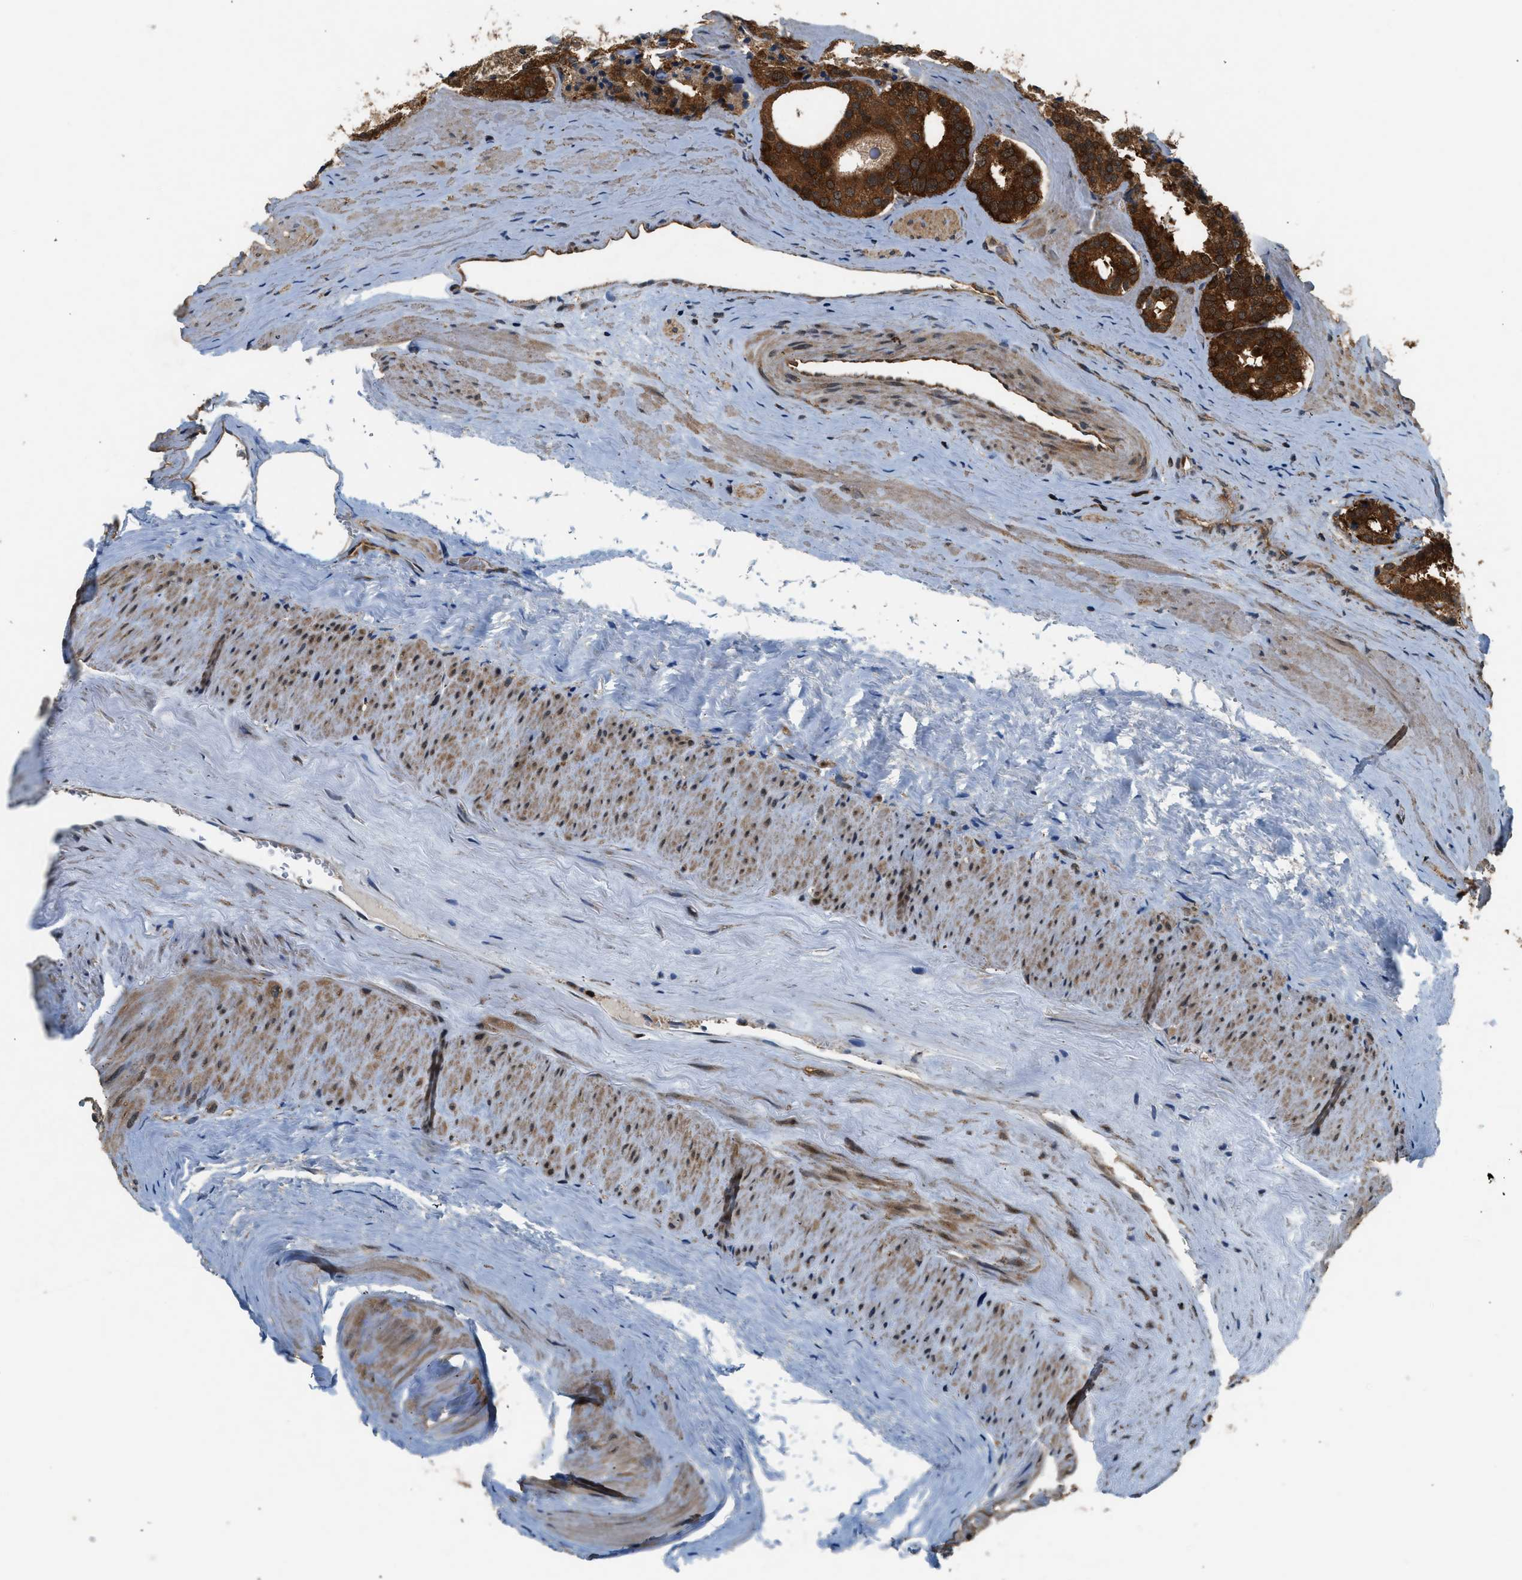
{"staining": {"intensity": "strong", "quantity": ">75%", "location": "cytoplasmic/membranous,nuclear"}, "tissue": "prostate cancer", "cell_type": "Tumor cells", "image_type": "cancer", "snomed": [{"axis": "morphology", "description": "Adenocarcinoma, High grade"}, {"axis": "topography", "description": "Prostate"}], "caption": "There is high levels of strong cytoplasmic/membranous and nuclear staining in tumor cells of prostate cancer (adenocarcinoma (high-grade)), as demonstrated by immunohistochemical staining (brown color).", "gene": "OXSR1", "patient": {"sex": "male", "age": 60}}